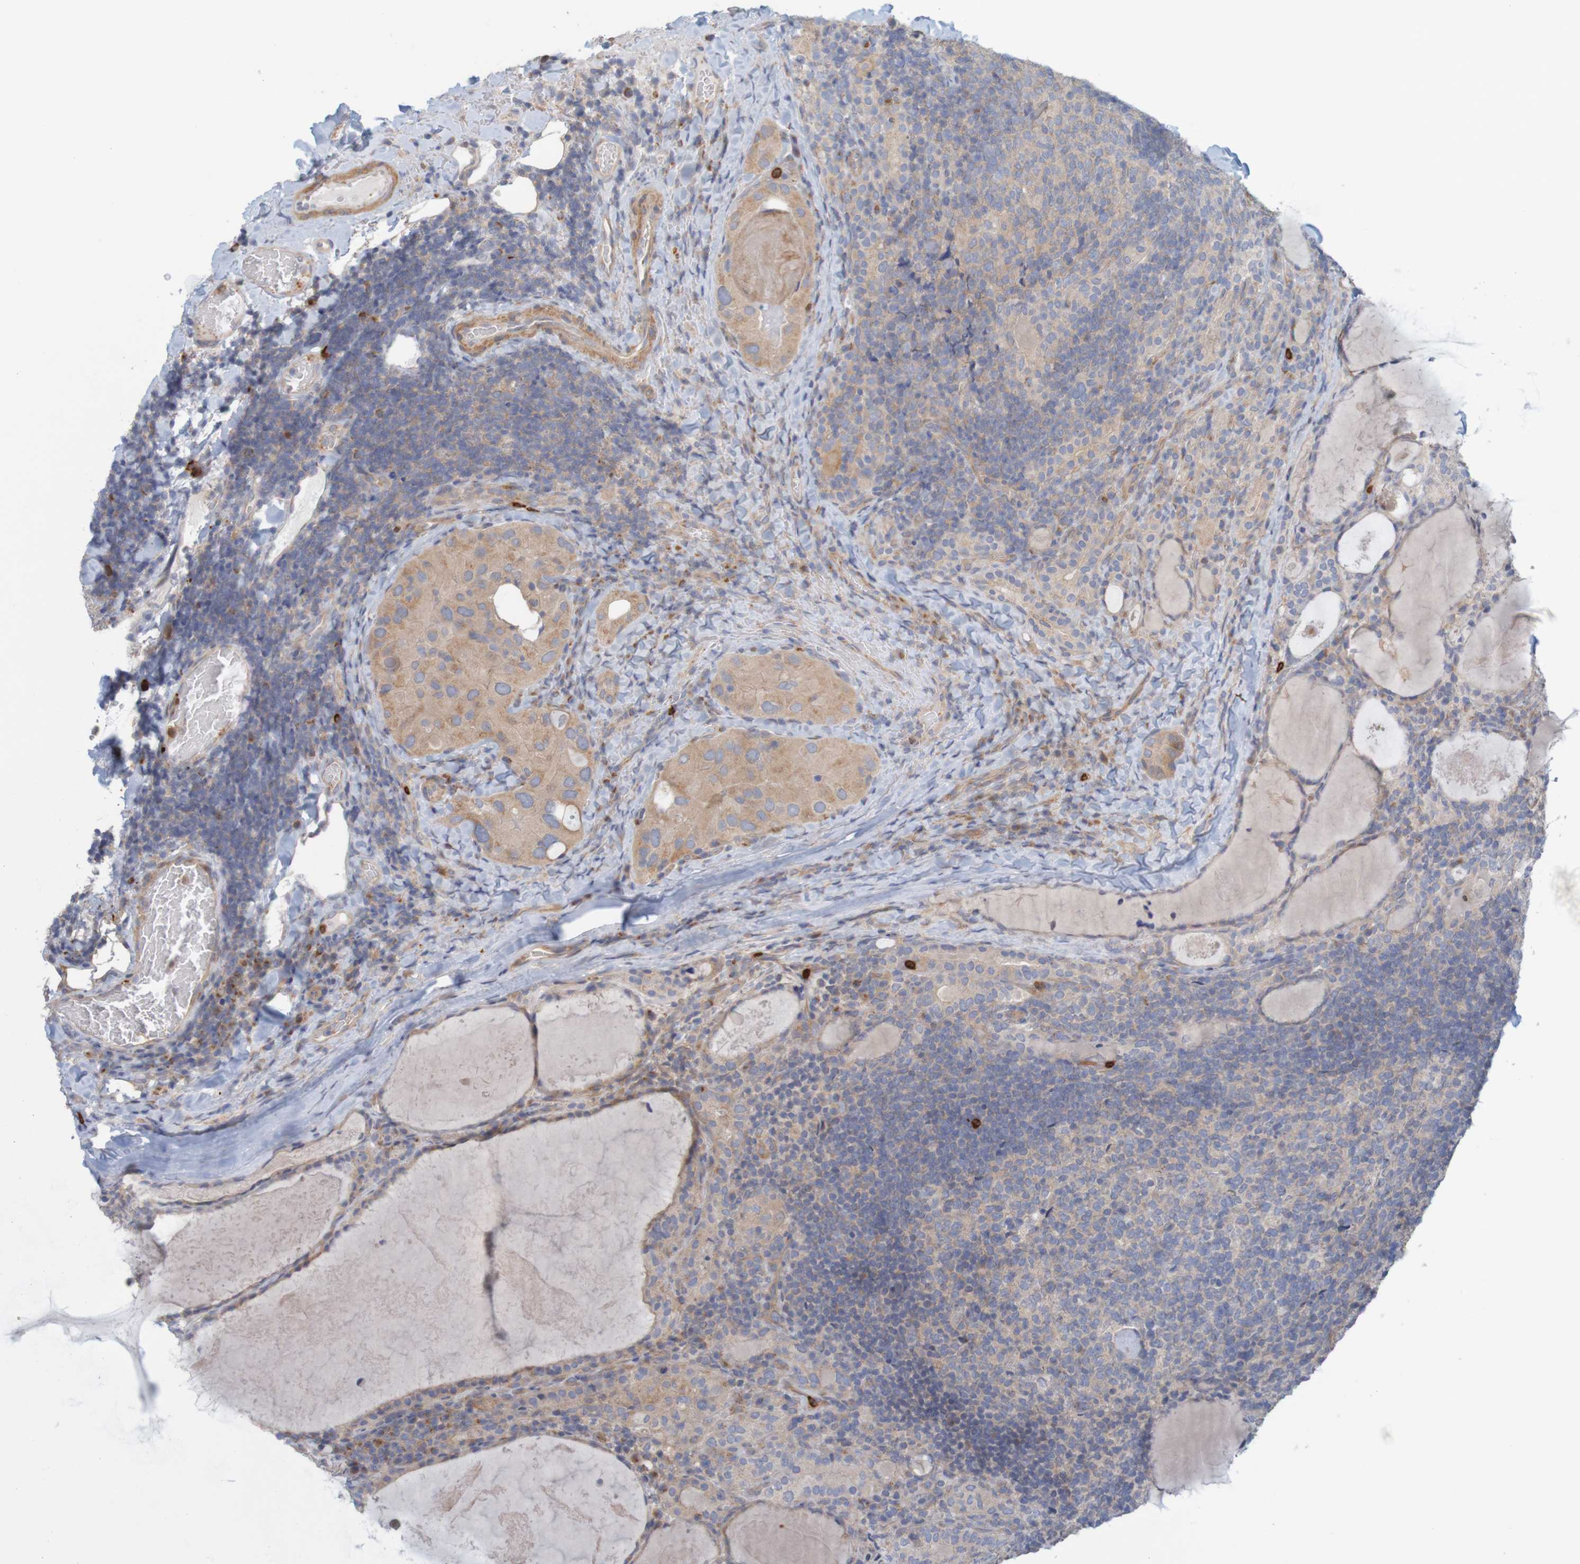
{"staining": {"intensity": "weak", "quantity": ">75%", "location": "cytoplasmic/membranous"}, "tissue": "thyroid cancer", "cell_type": "Tumor cells", "image_type": "cancer", "snomed": [{"axis": "morphology", "description": "Papillary adenocarcinoma, NOS"}, {"axis": "topography", "description": "Thyroid gland"}], "caption": "Immunohistochemical staining of thyroid cancer (papillary adenocarcinoma) demonstrates weak cytoplasmic/membranous protein expression in approximately >75% of tumor cells.", "gene": "KRT23", "patient": {"sex": "female", "age": 42}}